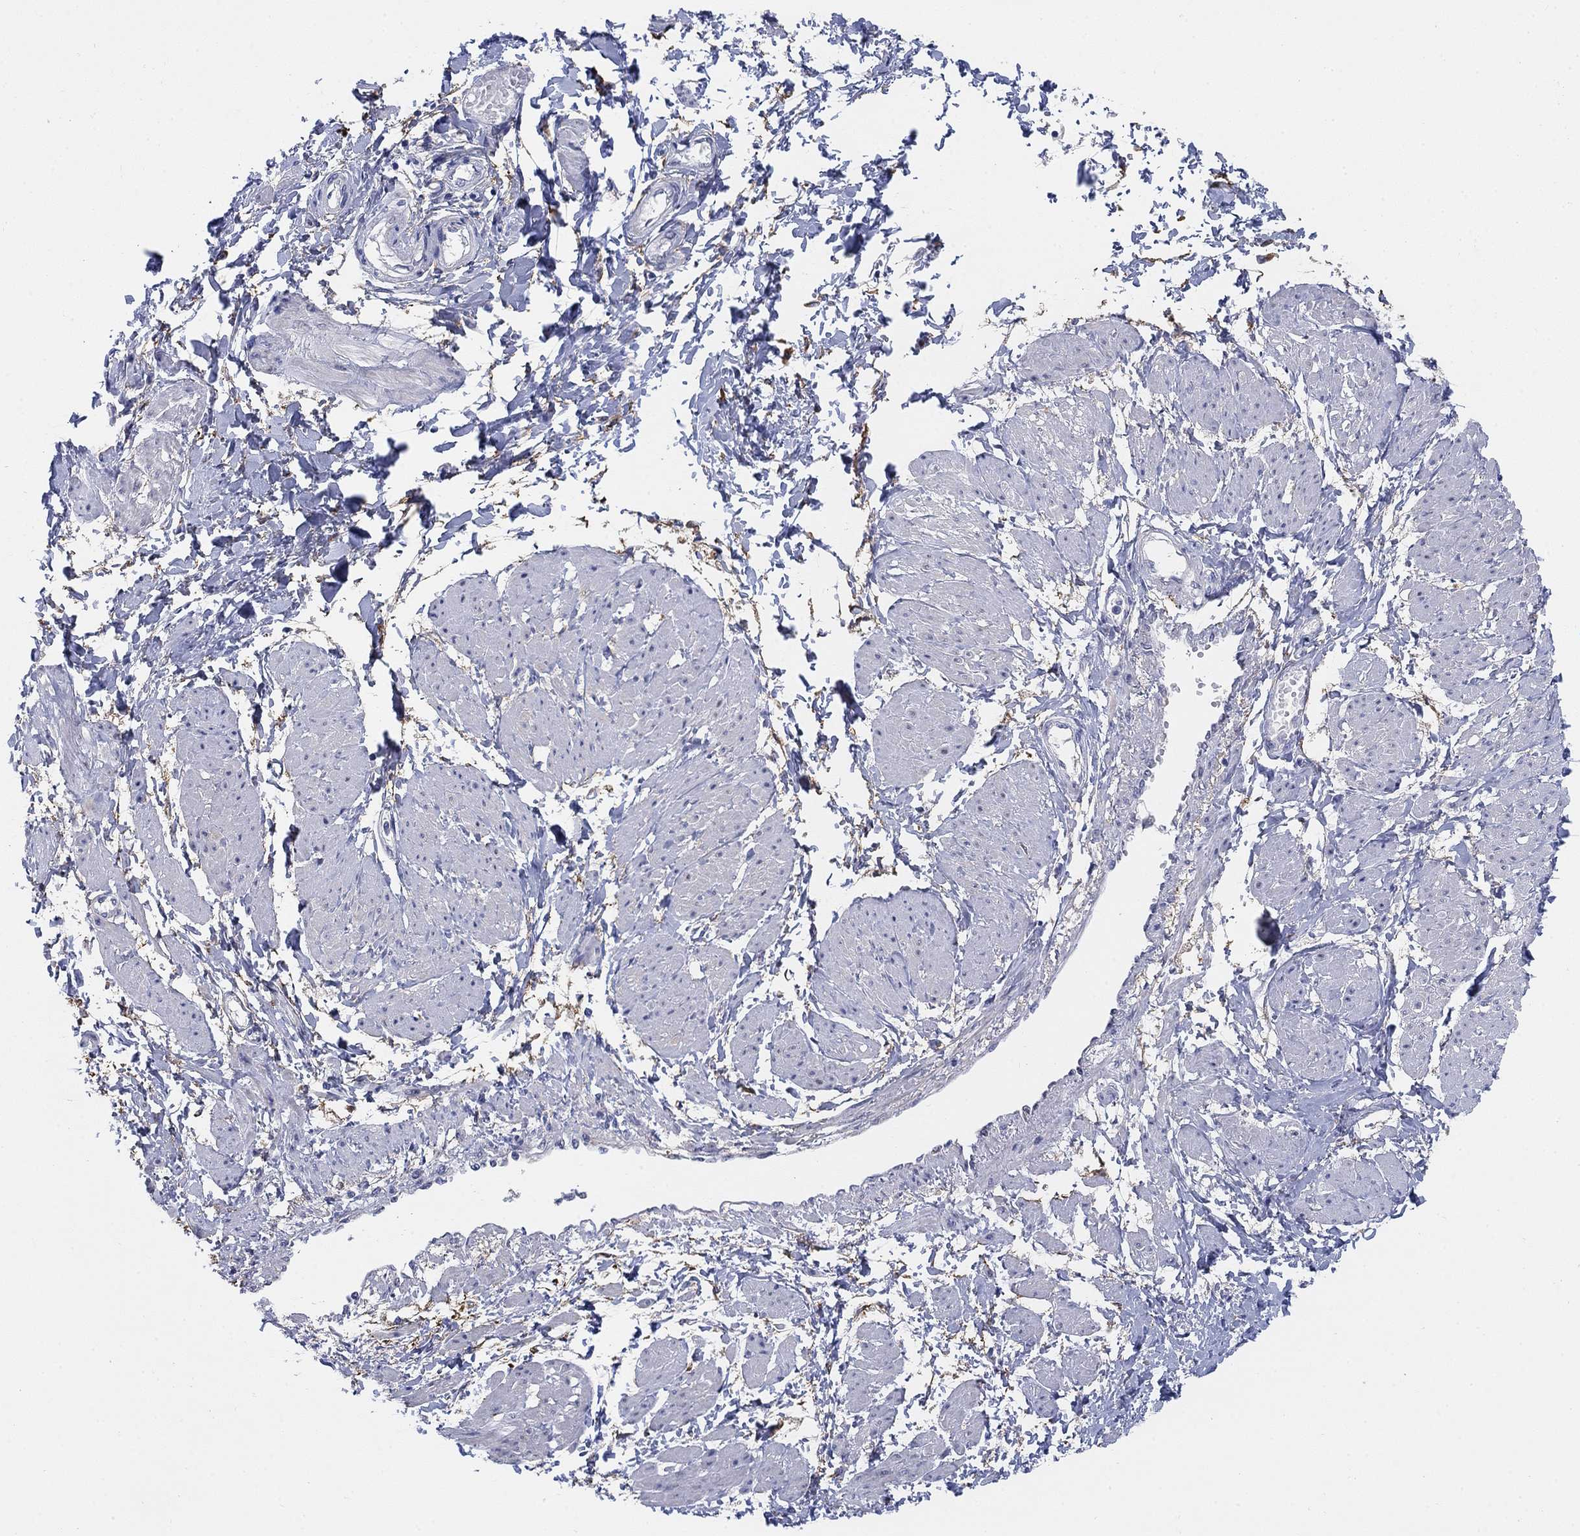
{"staining": {"intensity": "negative", "quantity": "none", "location": "none"}, "tissue": "smooth muscle", "cell_type": "Smooth muscle cells", "image_type": "normal", "snomed": [{"axis": "morphology", "description": "Normal tissue, NOS"}, {"axis": "topography", "description": "Smooth muscle"}, {"axis": "topography", "description": "Uterus"}], "caption": "This is a photomicrograph of immunohistochemistry staining of benign smooth muscle, which shows no positivity in smooth muscle cells.", "gene": "MYO3A", "patient": {"sex": "female", "age": 39}}